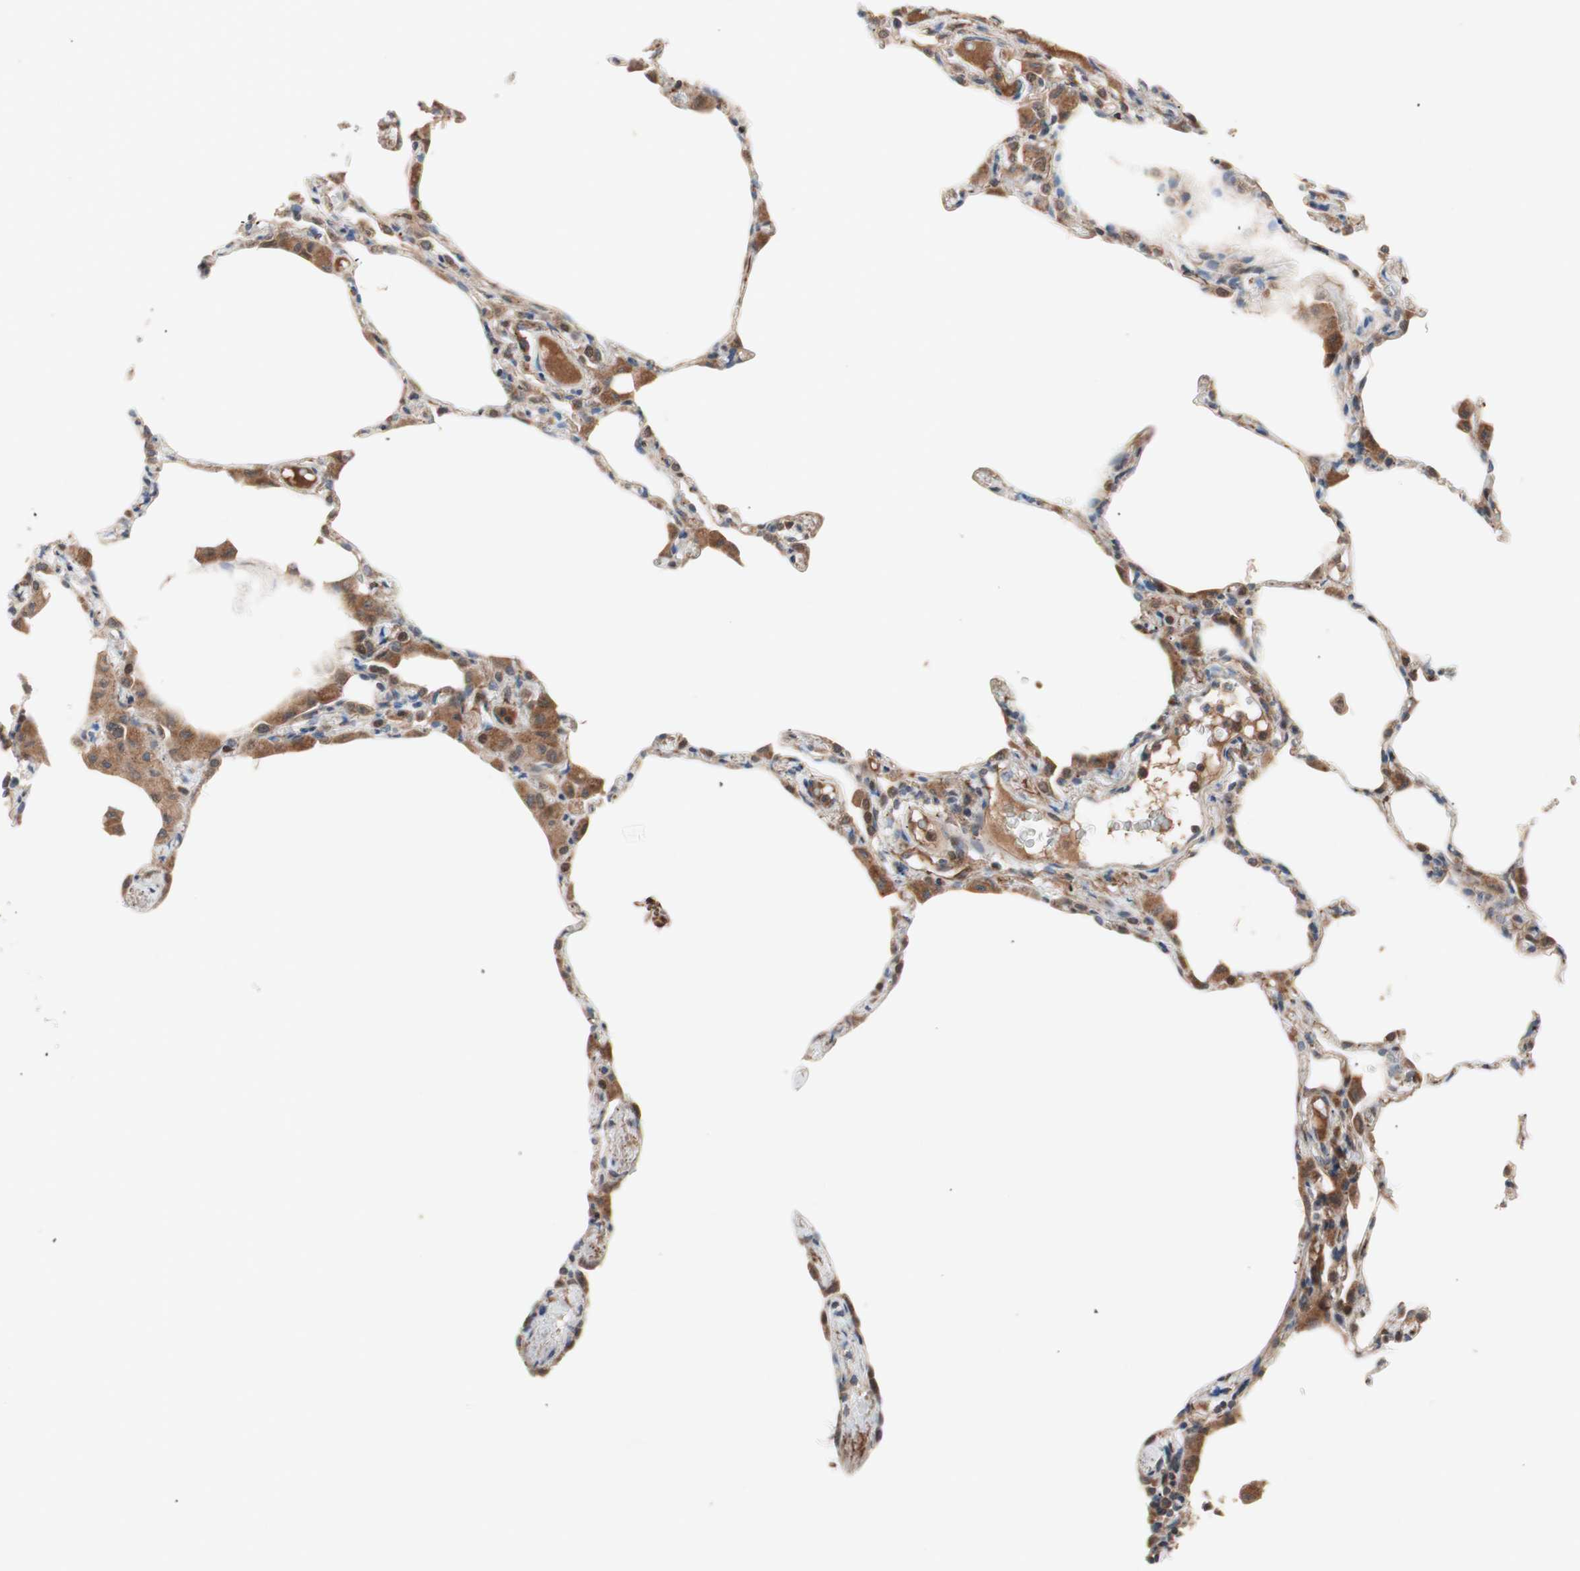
{"staining": {"intensity": "strong", "quantity": "25%-75%", "location": "cytoplasmic/membranous,nuclear"}, "tissue": "lung", "cell_type": "Alveolar cells", "image_type": "normal", "snomed": [{"axis": "morphology", "description": "Normal tissue, NOS"}, {"axis": "topography", "description": "Lung"}], "caption": "Approximately 25%-75% of alveolar cells in benign lung show strong cytoplasmic/membranous,nuclear protein staining as visualized by brown immunohistochemical staining.", "gene": "HMBS", "patient": {"sex": "female", "age": 49}}